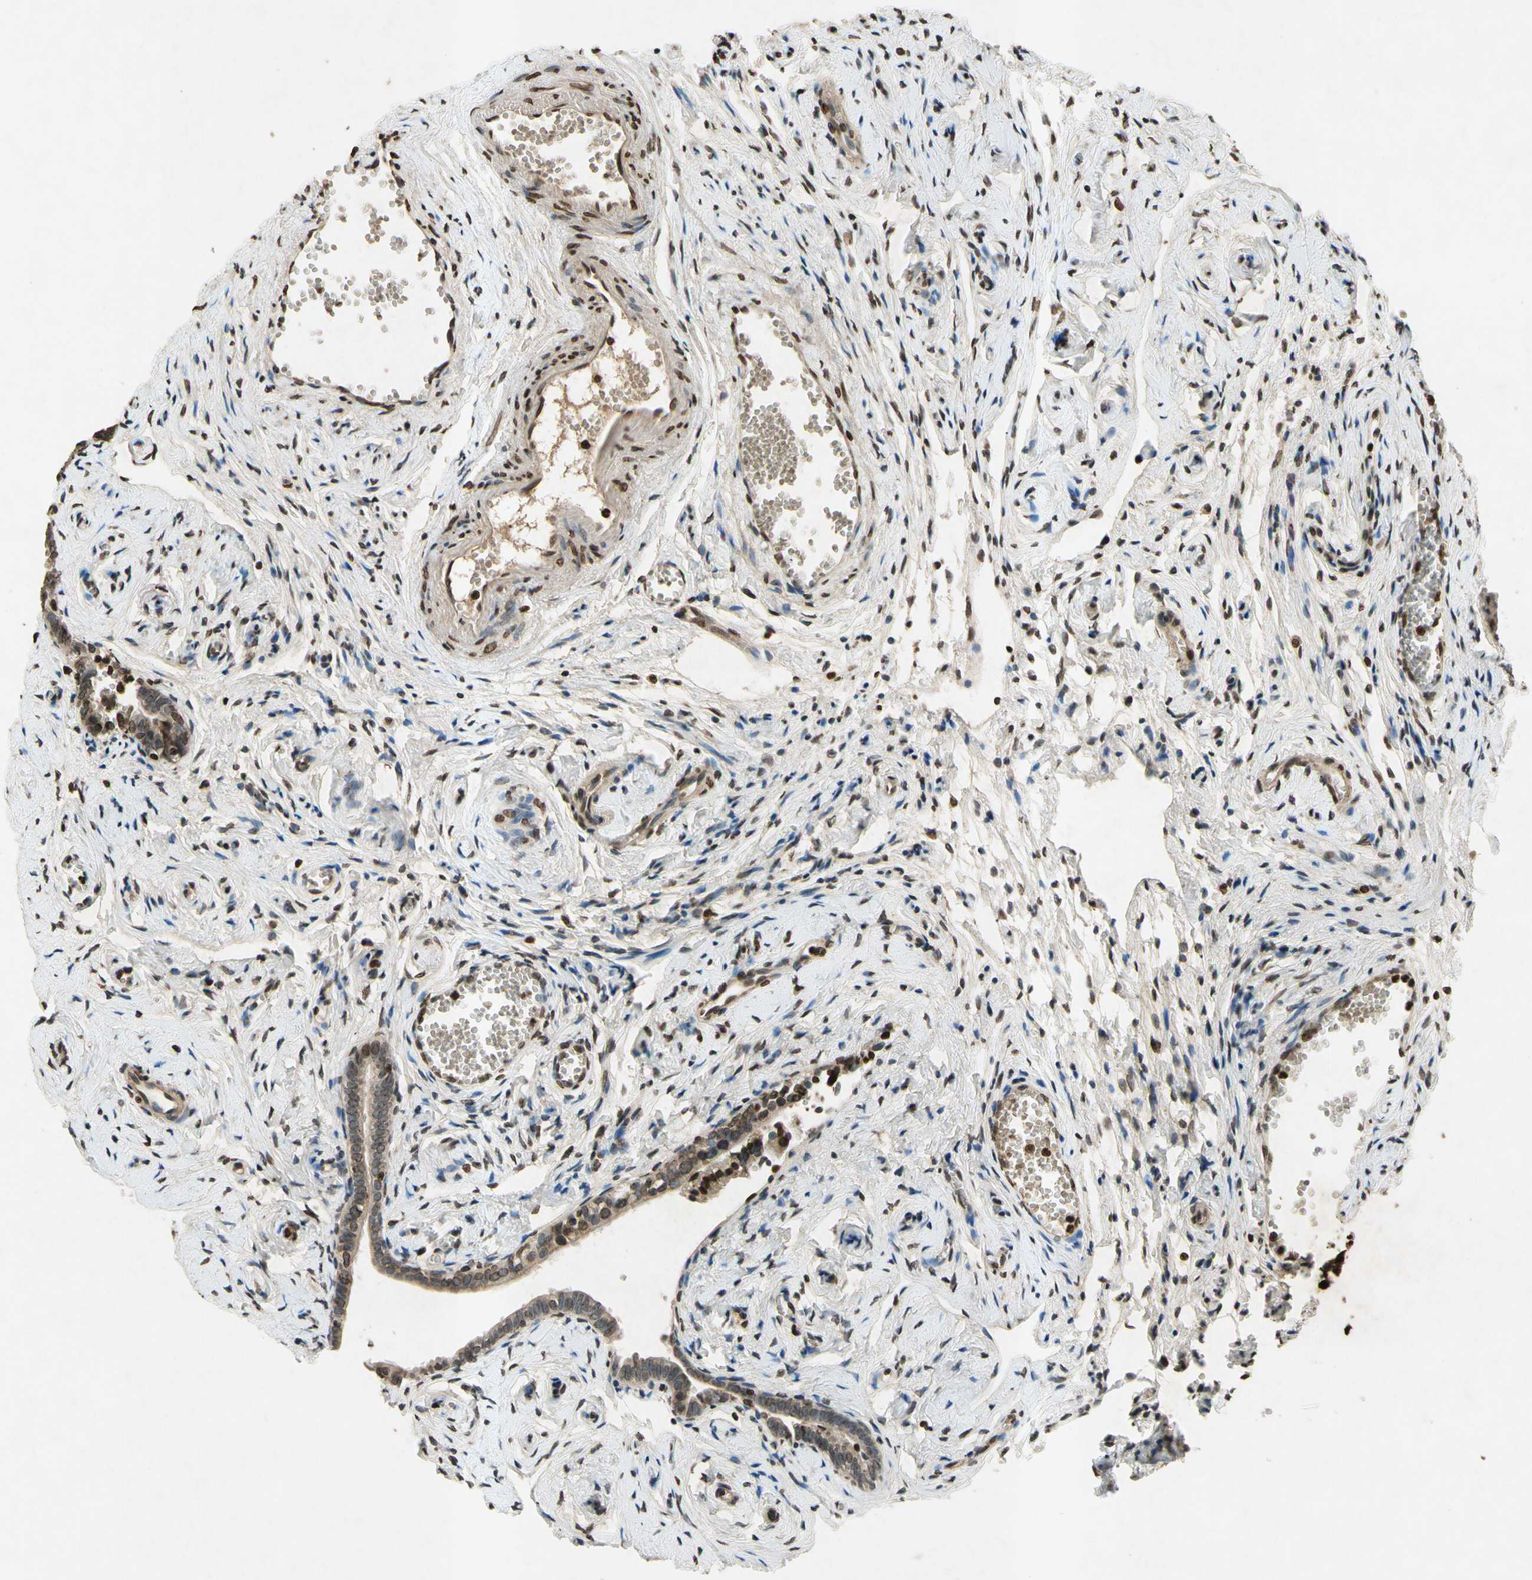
{"staining": {"intensity": "strong", "quantity": ">75%", "location": "nuclear"}, "tissue": "fallopian tube", "cell_type": "Glandular cells", "image_type": "normal", "snomed": [{"axis": "morphology", "description": "Normal tissue, NOS"}, {"axis": "topography", "description": "Fallopian tube"}], "caption": "Fallopian tube stained for a protein (brown) exhibits strong nuclear positive expression in about >75% of glandular cells.", "gene": "HOXB3", "patient": {"sex": "female", "age": 71}}